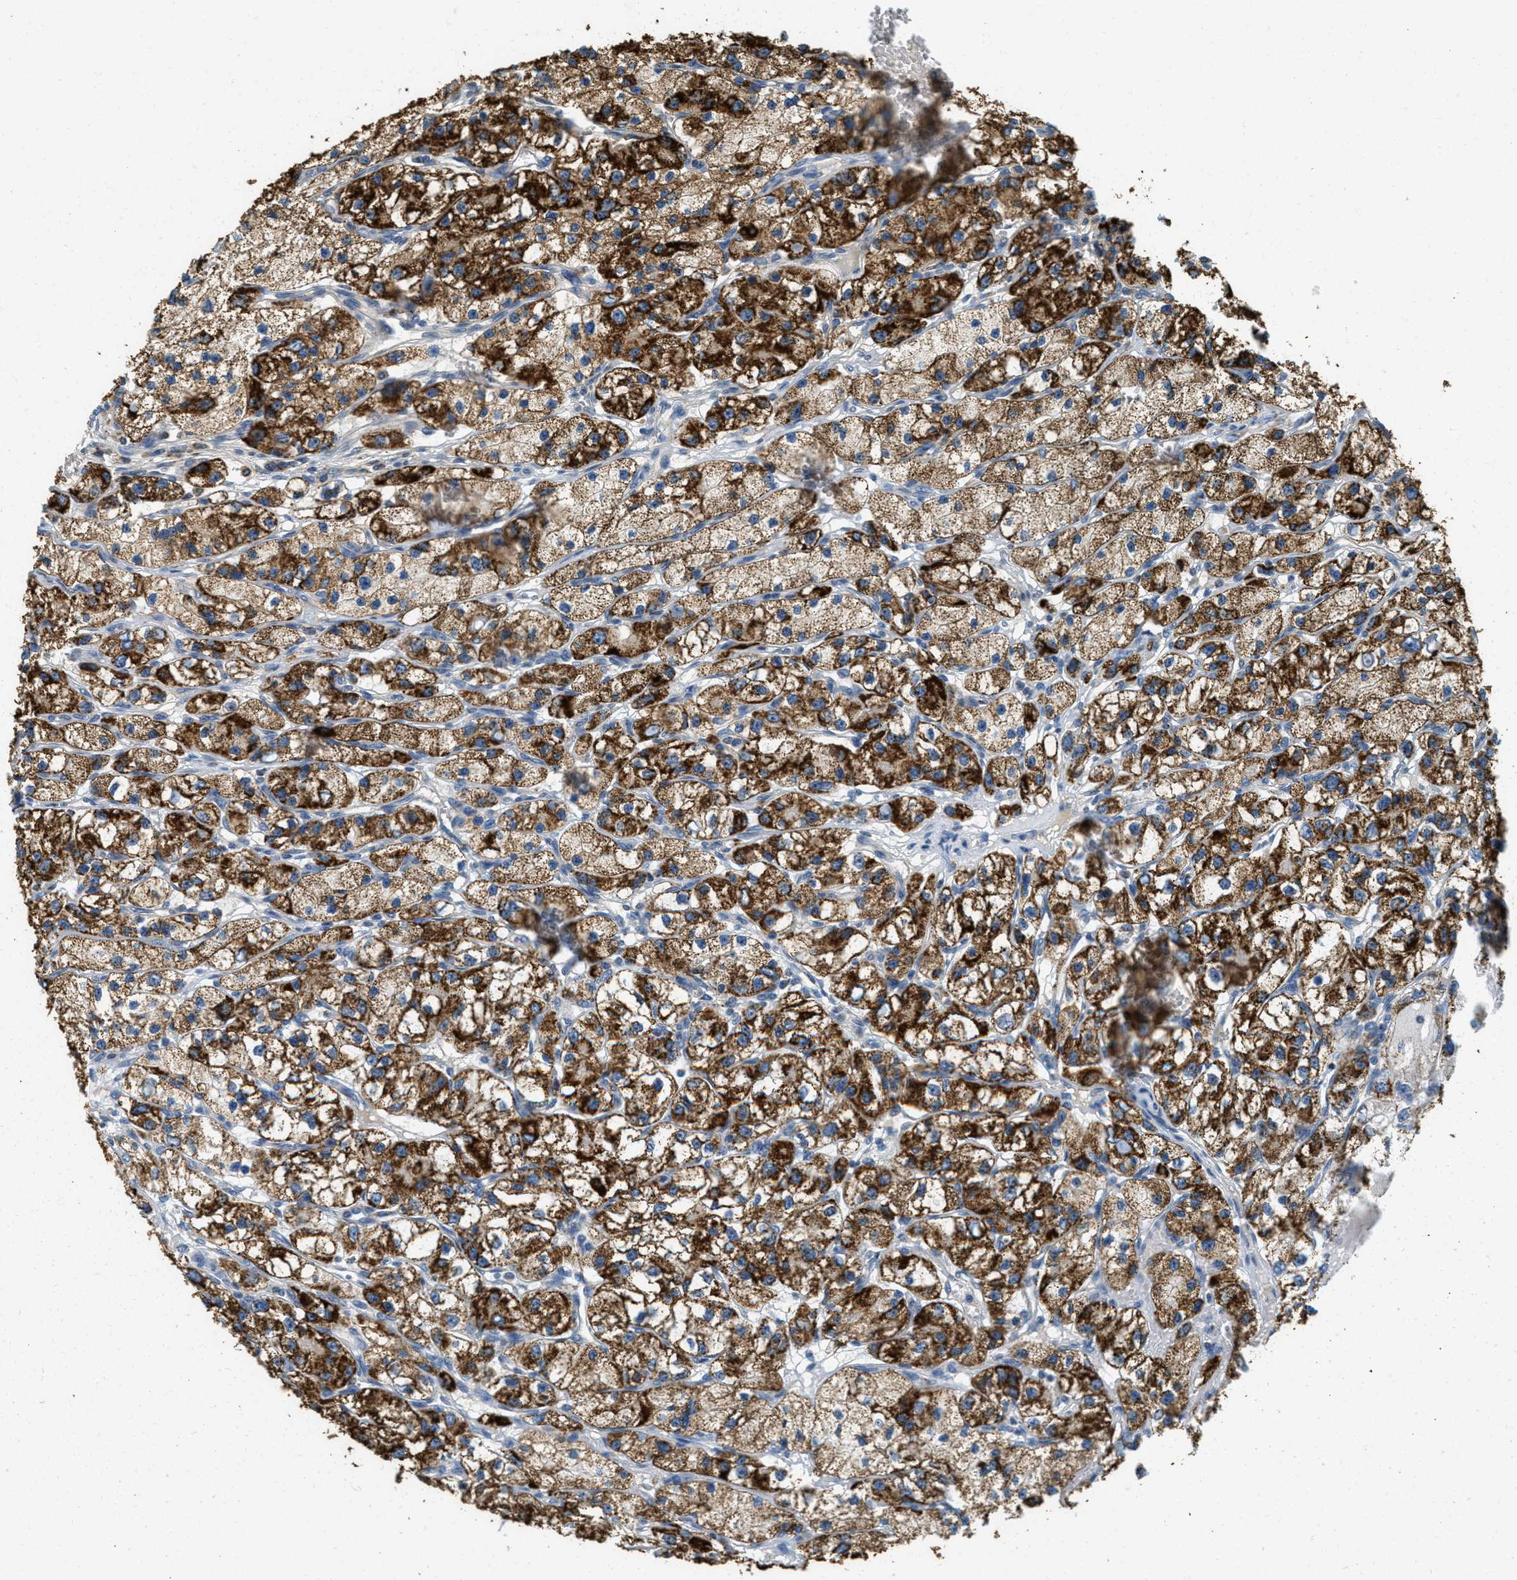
{"staining": {"intensity": "strong", "quantity": ">75%", "location": "cytoplasmic/membranous"}, "tissue": "renal cancer", "cell_type": "Tumor cells", "image_type": "cancer", "snomed": [{"axis": "morphology", "description": "Adenocarcinoma, NOS"}, {"axis": "topography", "description": "Kidney"}], "caption": "Renal cancer stained for a protein displays strong cytoplasmic/membranous positivity in tumor cells.", "gene": "HLCS", "patient": {"sex": "female", "age": 57}}